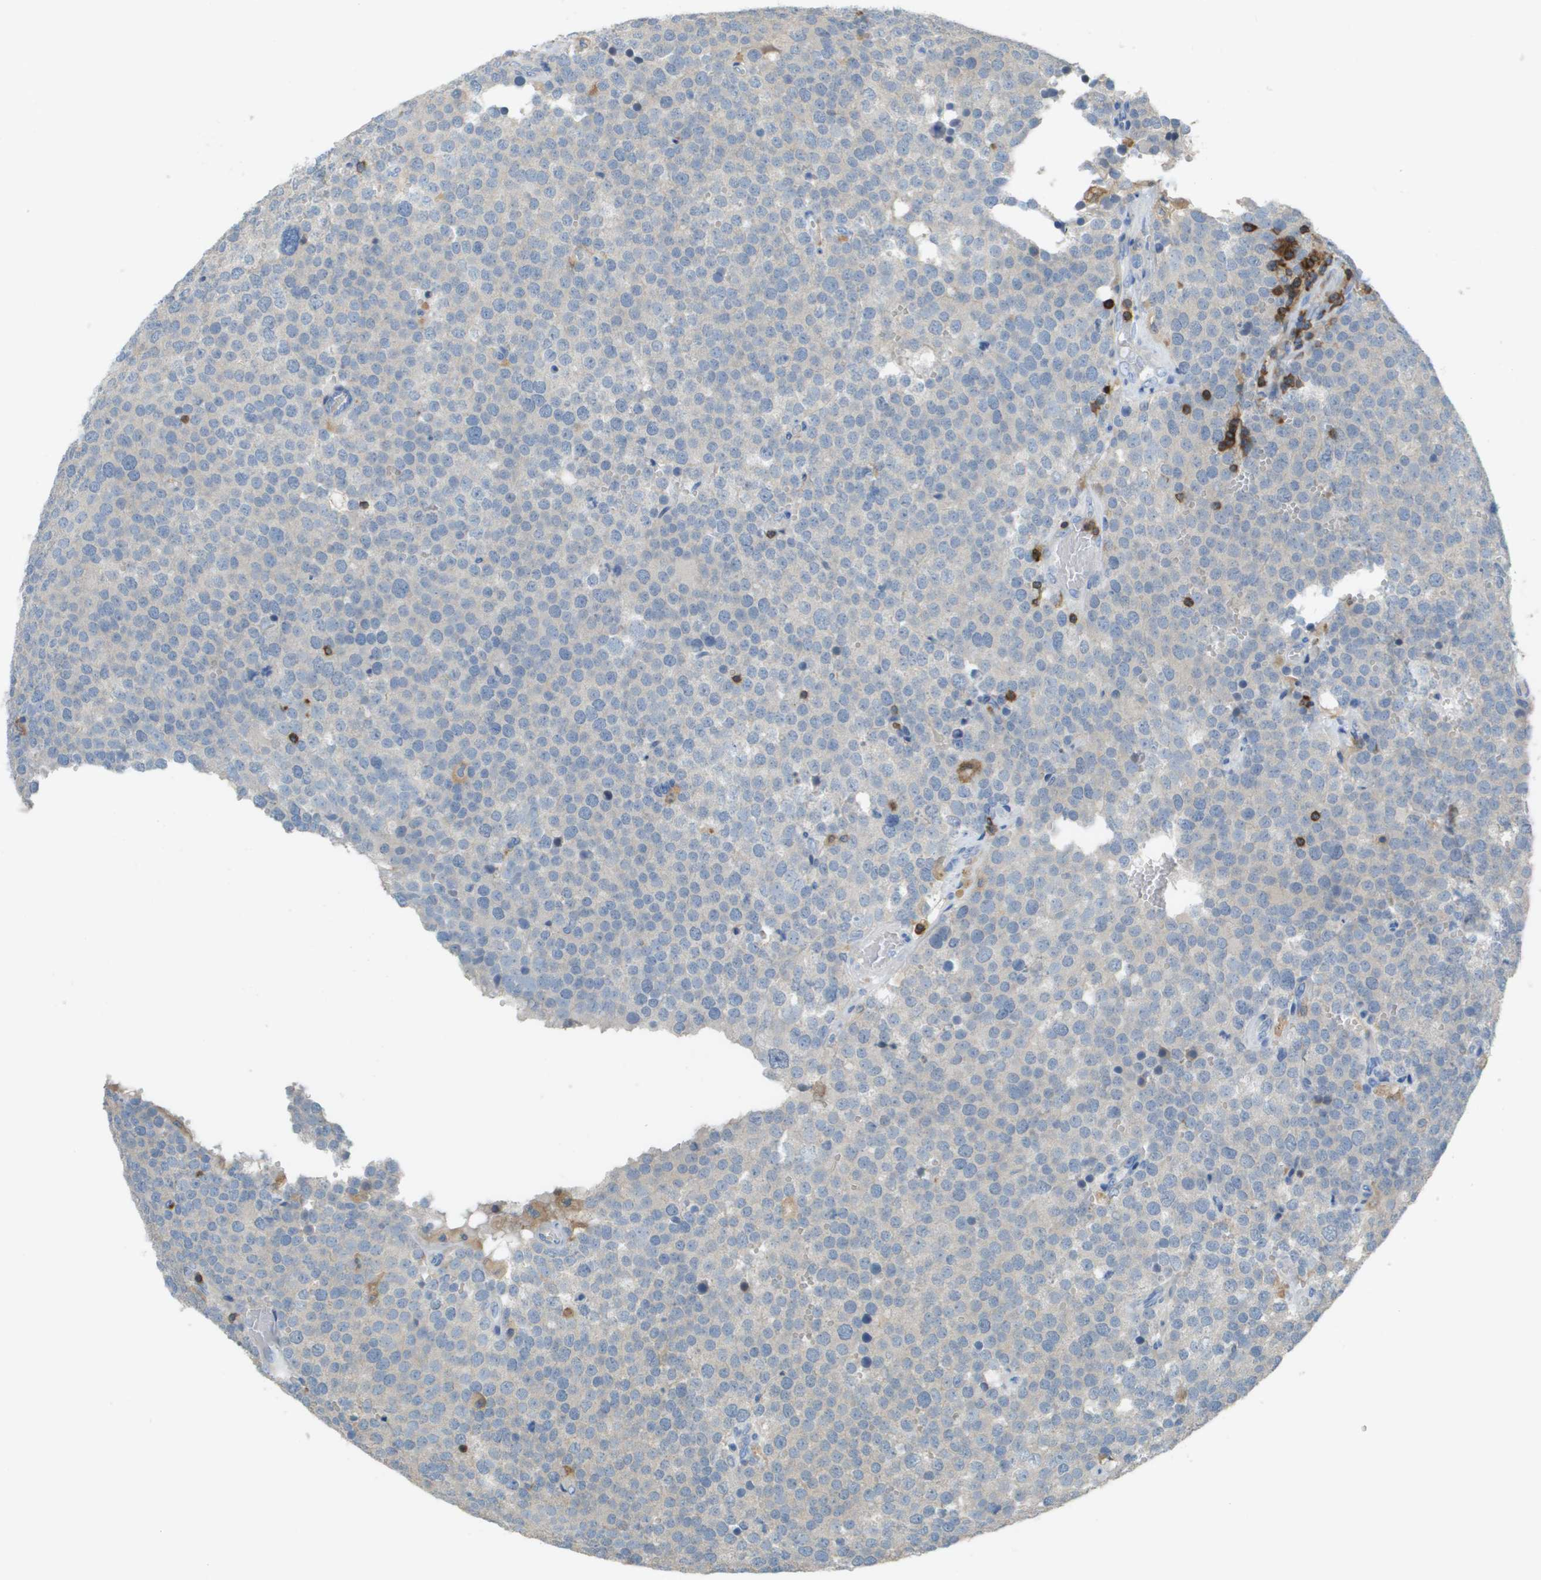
{"staining": {"intensity": "negative", "quantity": "none", "location": "none"}, "tissue": "testis cancer", "cell_type": "Tumor cells", "image_type": "cancer", "snomed": [{"axis": "morphology", "description": "Normal tissue, NOS"}, {"axis": "morphology", "description": "Seminoma, NOS"}, {"axis": "topography", "description": "Testis"}], "caption": "Immunohistochemical staining of human testis cancer (seminoma) displays no significant positivity in tumor cells. (Brightfield microscopy of DAB (3,3'-diaminobenzidine) IHC at high magnification).", "gene": "APBB1IP", "patient": {"sex": "male", "age": 71}}